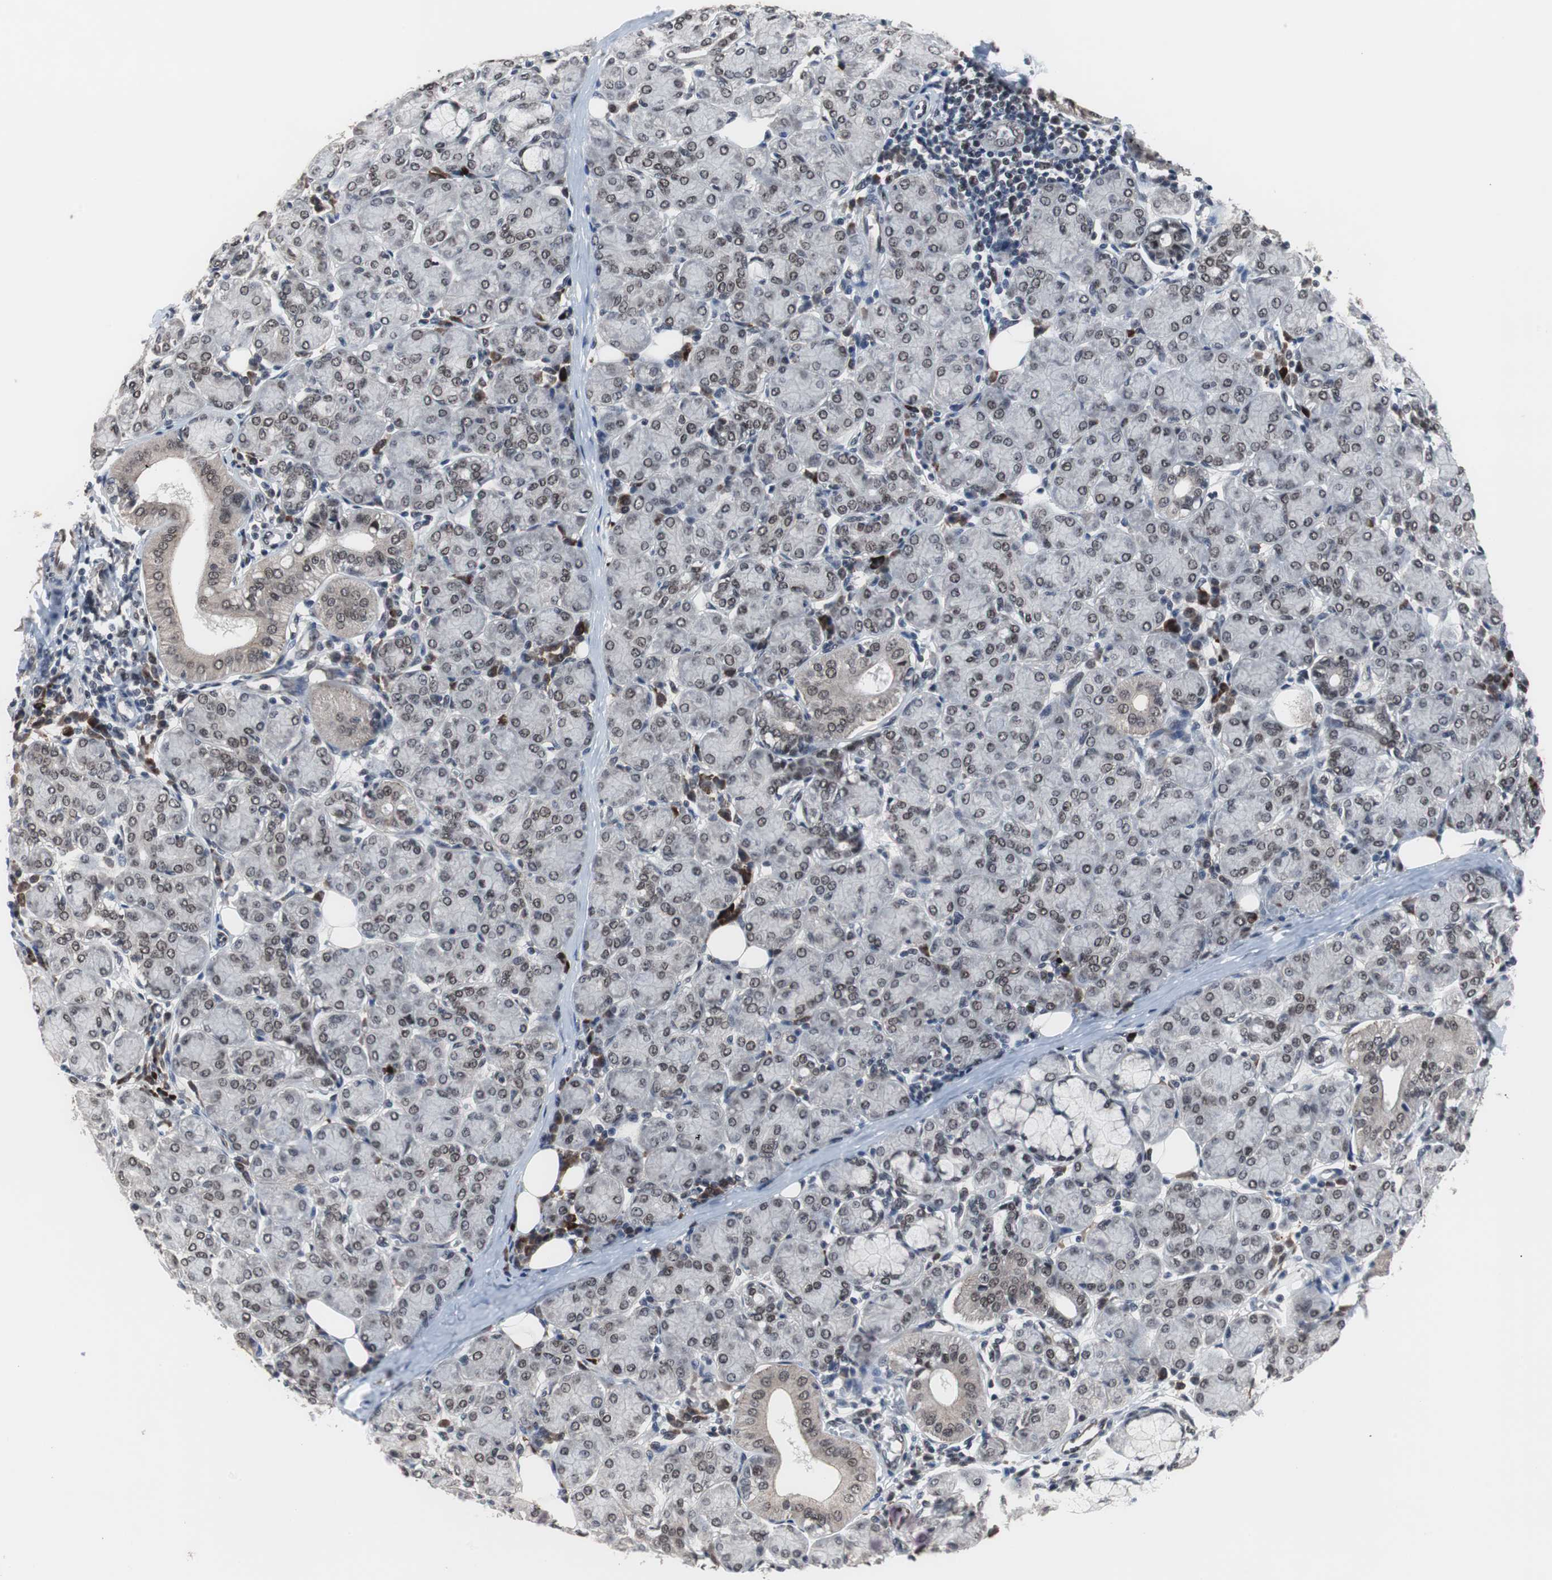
{"staining": {"intensity": "weak", "quantity": ">75%", "location": "nuclear"}, "tissue": "salivary gland", "cell_type": "Glandular cells", "image_type": "normal", "snomed": [{"axis": "morphology", "description": "Normal tissue, NOS"}, {"axis": "morphology", "description": "Inflammation, NOS"}, {"axis": "topography", "description": "Lymph node"}, {"axis": "topography", "description": "Salivary gland"}], "caption": "Immunohistochemical staining of unremarkable salivary gland shows >75% levels of weak nuclear protein staining in about >75% of glandular cells. (IHC, brightfield microscopy, high magnification).", "gene": "GTF2F2", "patient": {"sex": "male", "age": 3}}